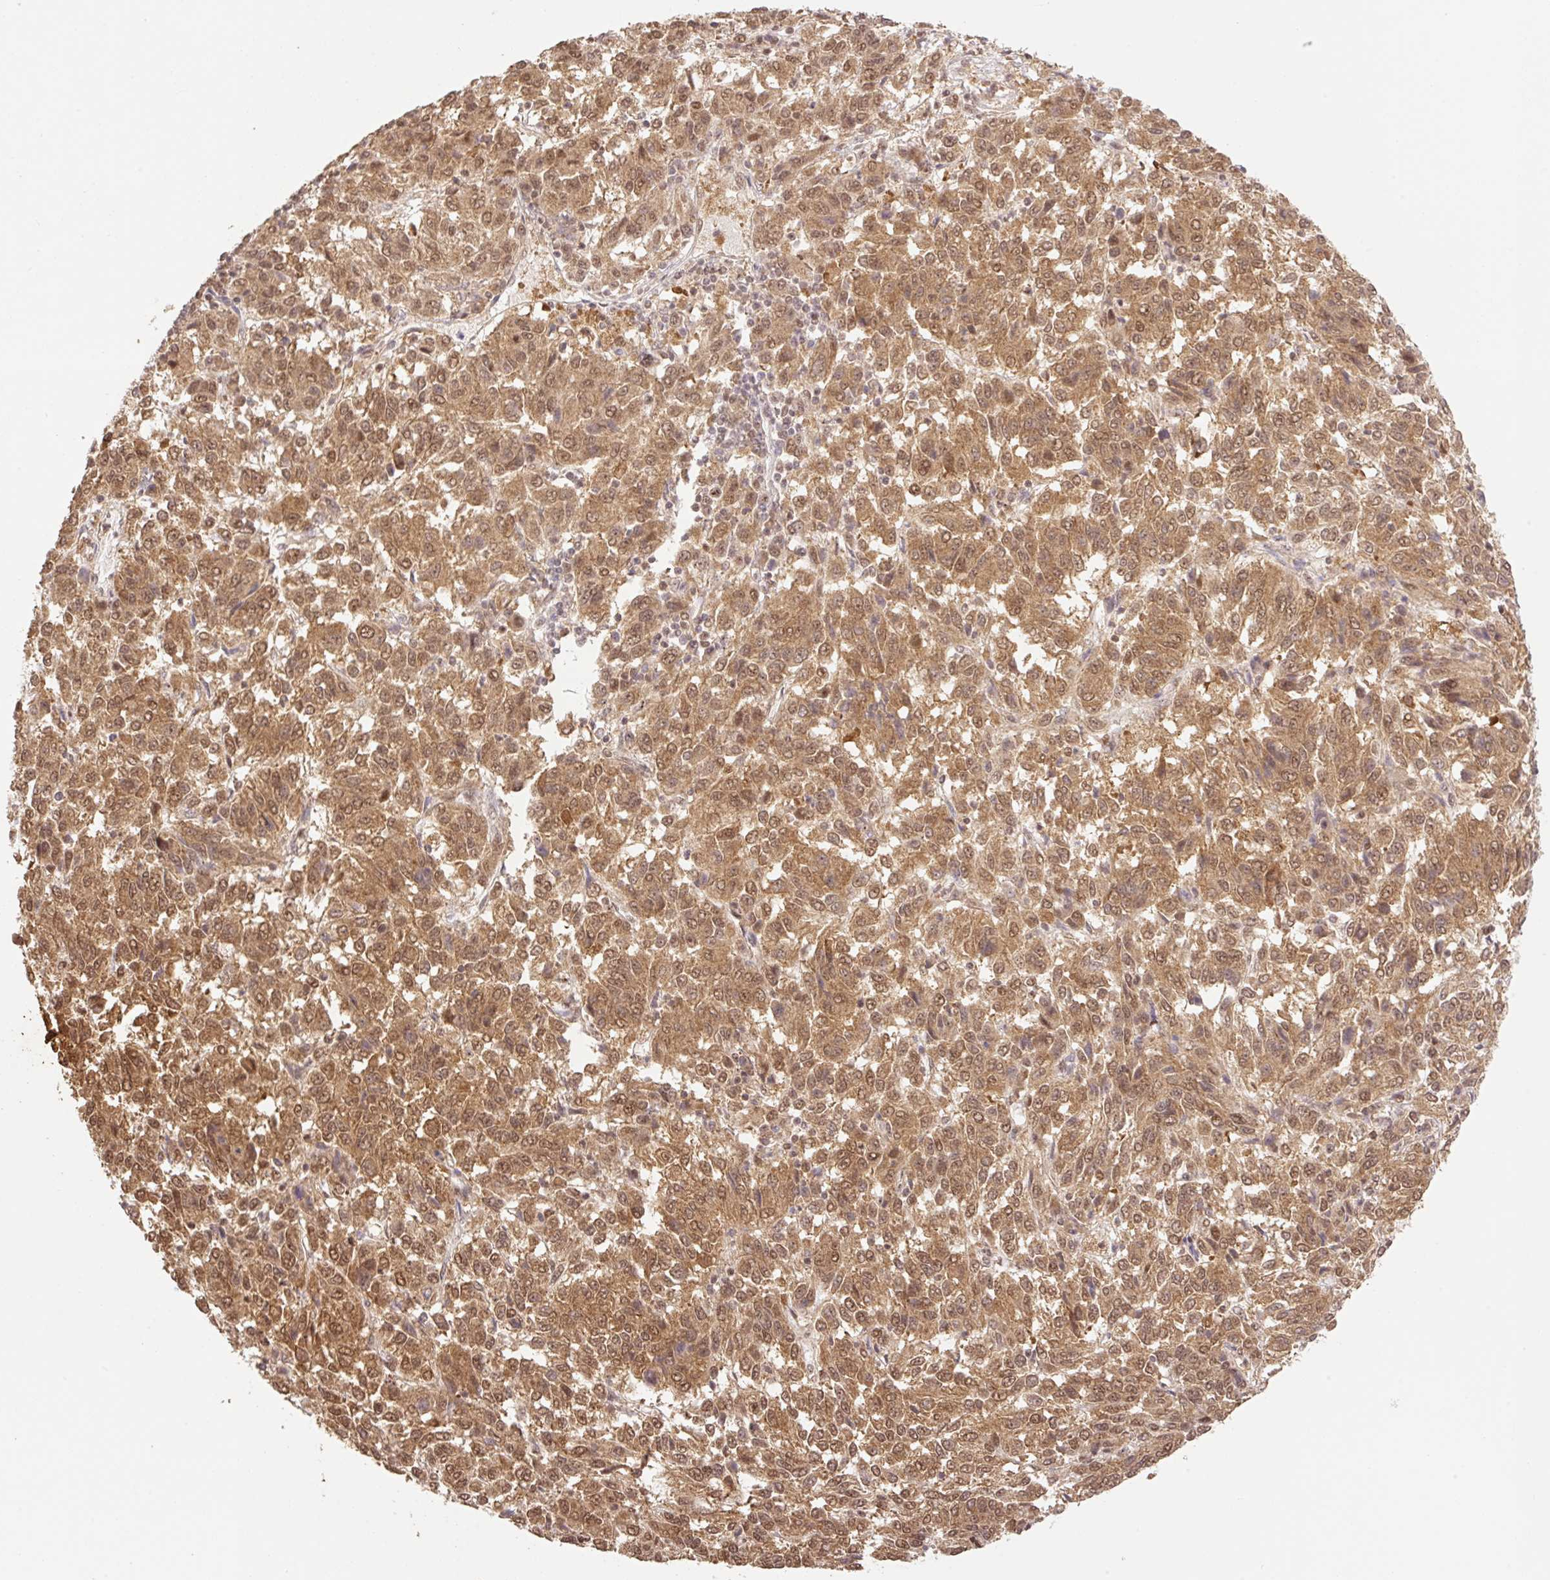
{"staining": {"intensity": "moderate", "quantity": ">75%", "location": "cytoplasmic/membranous,nuclear"}, "tissue": "melanoma", "cell_type": "Tumor cells", "image_type": "cancer", "snomed": [{"axis": "morphology", "description": "Malignant melanoma, Metastatic site"}, {"axis": "topography", "description": "Lung"}], "caption": "Moderate cytoplasmic/membranous and nuclear expression for a protein is seen in about >75% of tumor cells of malignant melanoma (metastatic site) using IHC.", "gene": "VPS25", "patient": {"sex": "male", "age": 64}}